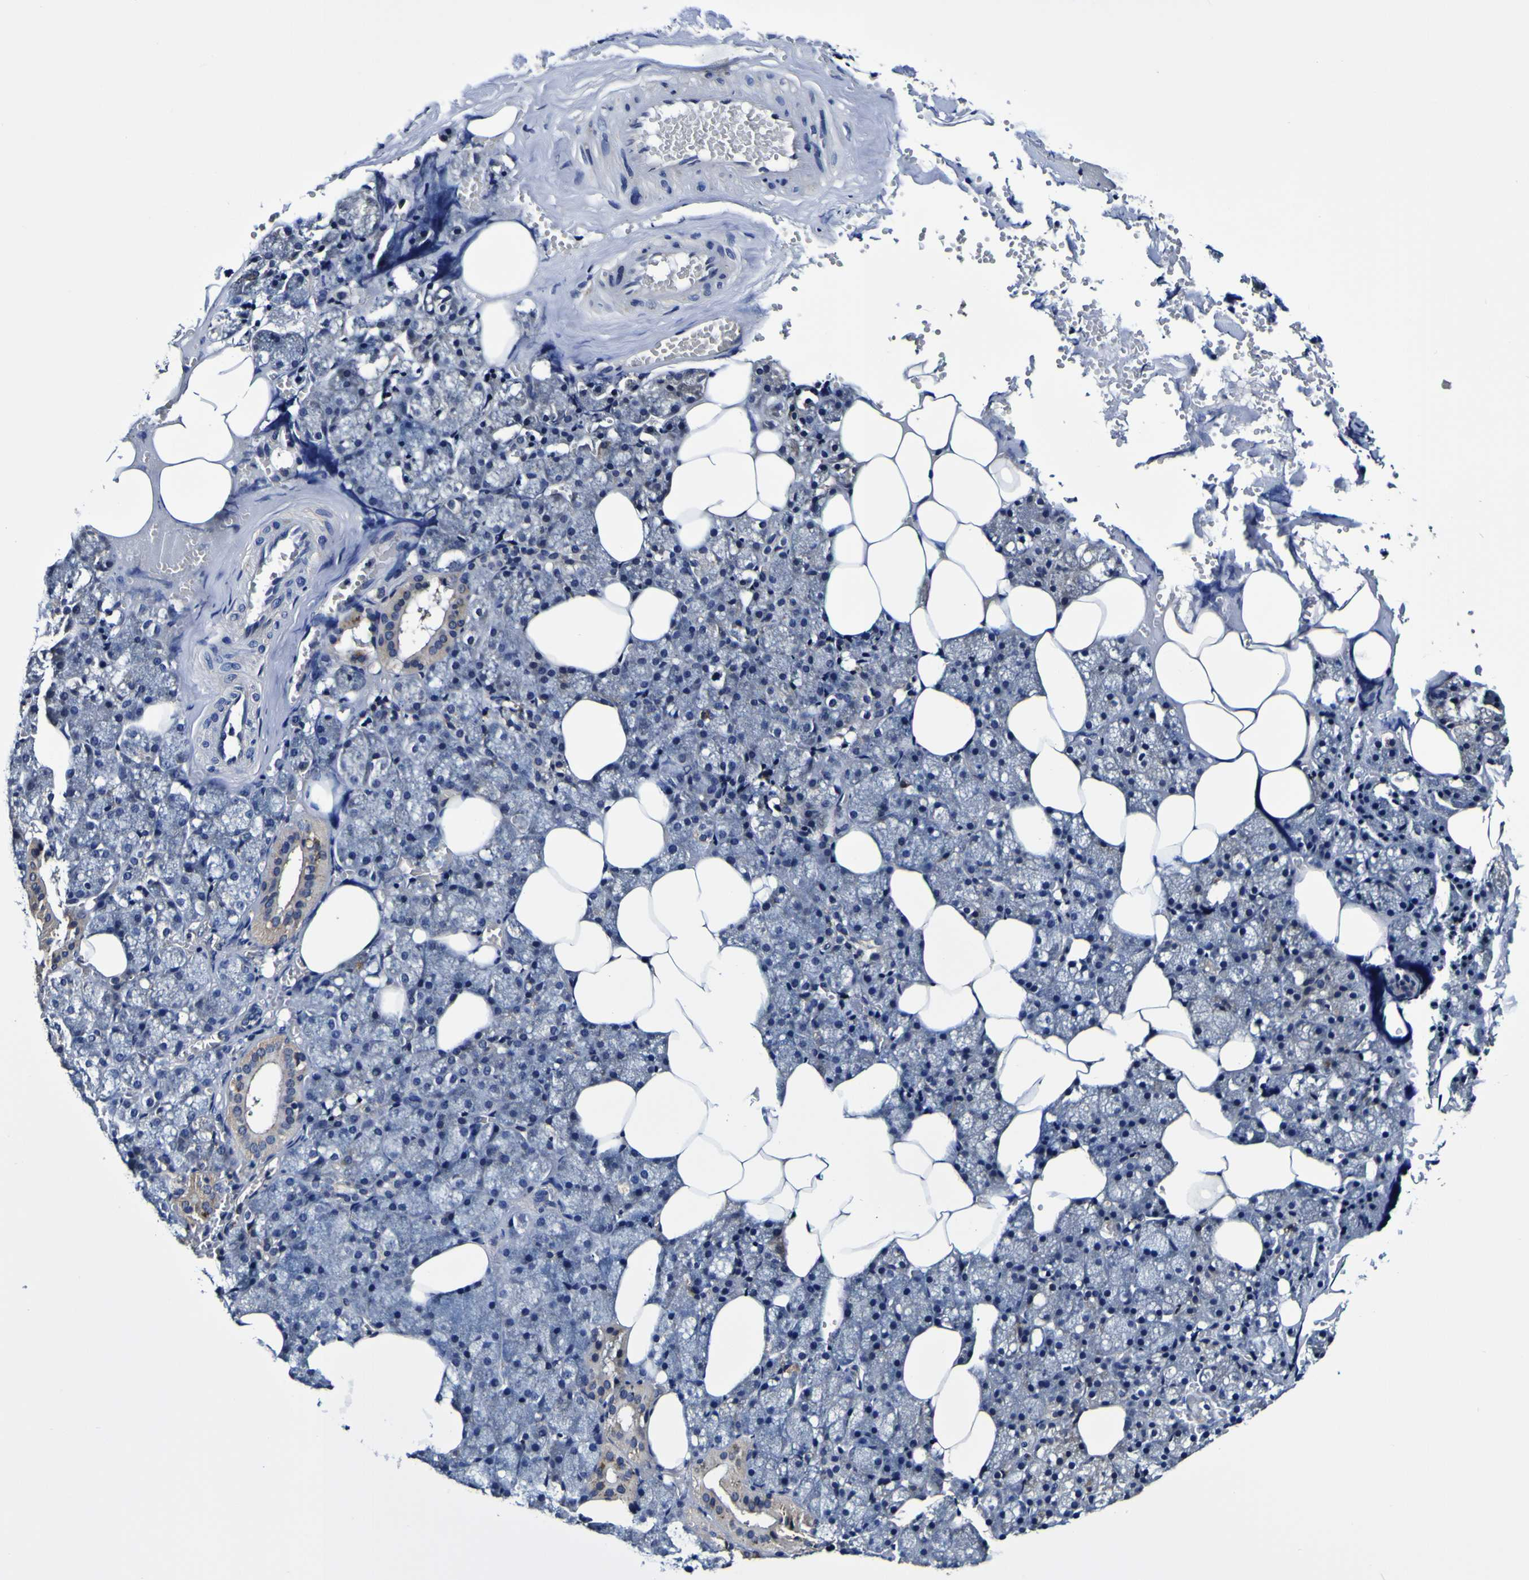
{"staining": {"intensity": "negative", "quantity": "none", "location": "none"}, "tissue": "salivary gland", "cell_type": "Glandular cells", "image_type": "normal", "snomed": [{"axis": "morphology", "description": "Normal tissue, NOS"}, {"axis": "topography", "description": "Salivary gland"}], "caption": "Immunohistochemistry (IHC) image of benign human salivary gland stained for a protein (brown), which exhibits no staining in glandular cells. Nuclei are stained in blue.", "gene": "GPX1", "patient": {"sex": "male", "age": 62}}